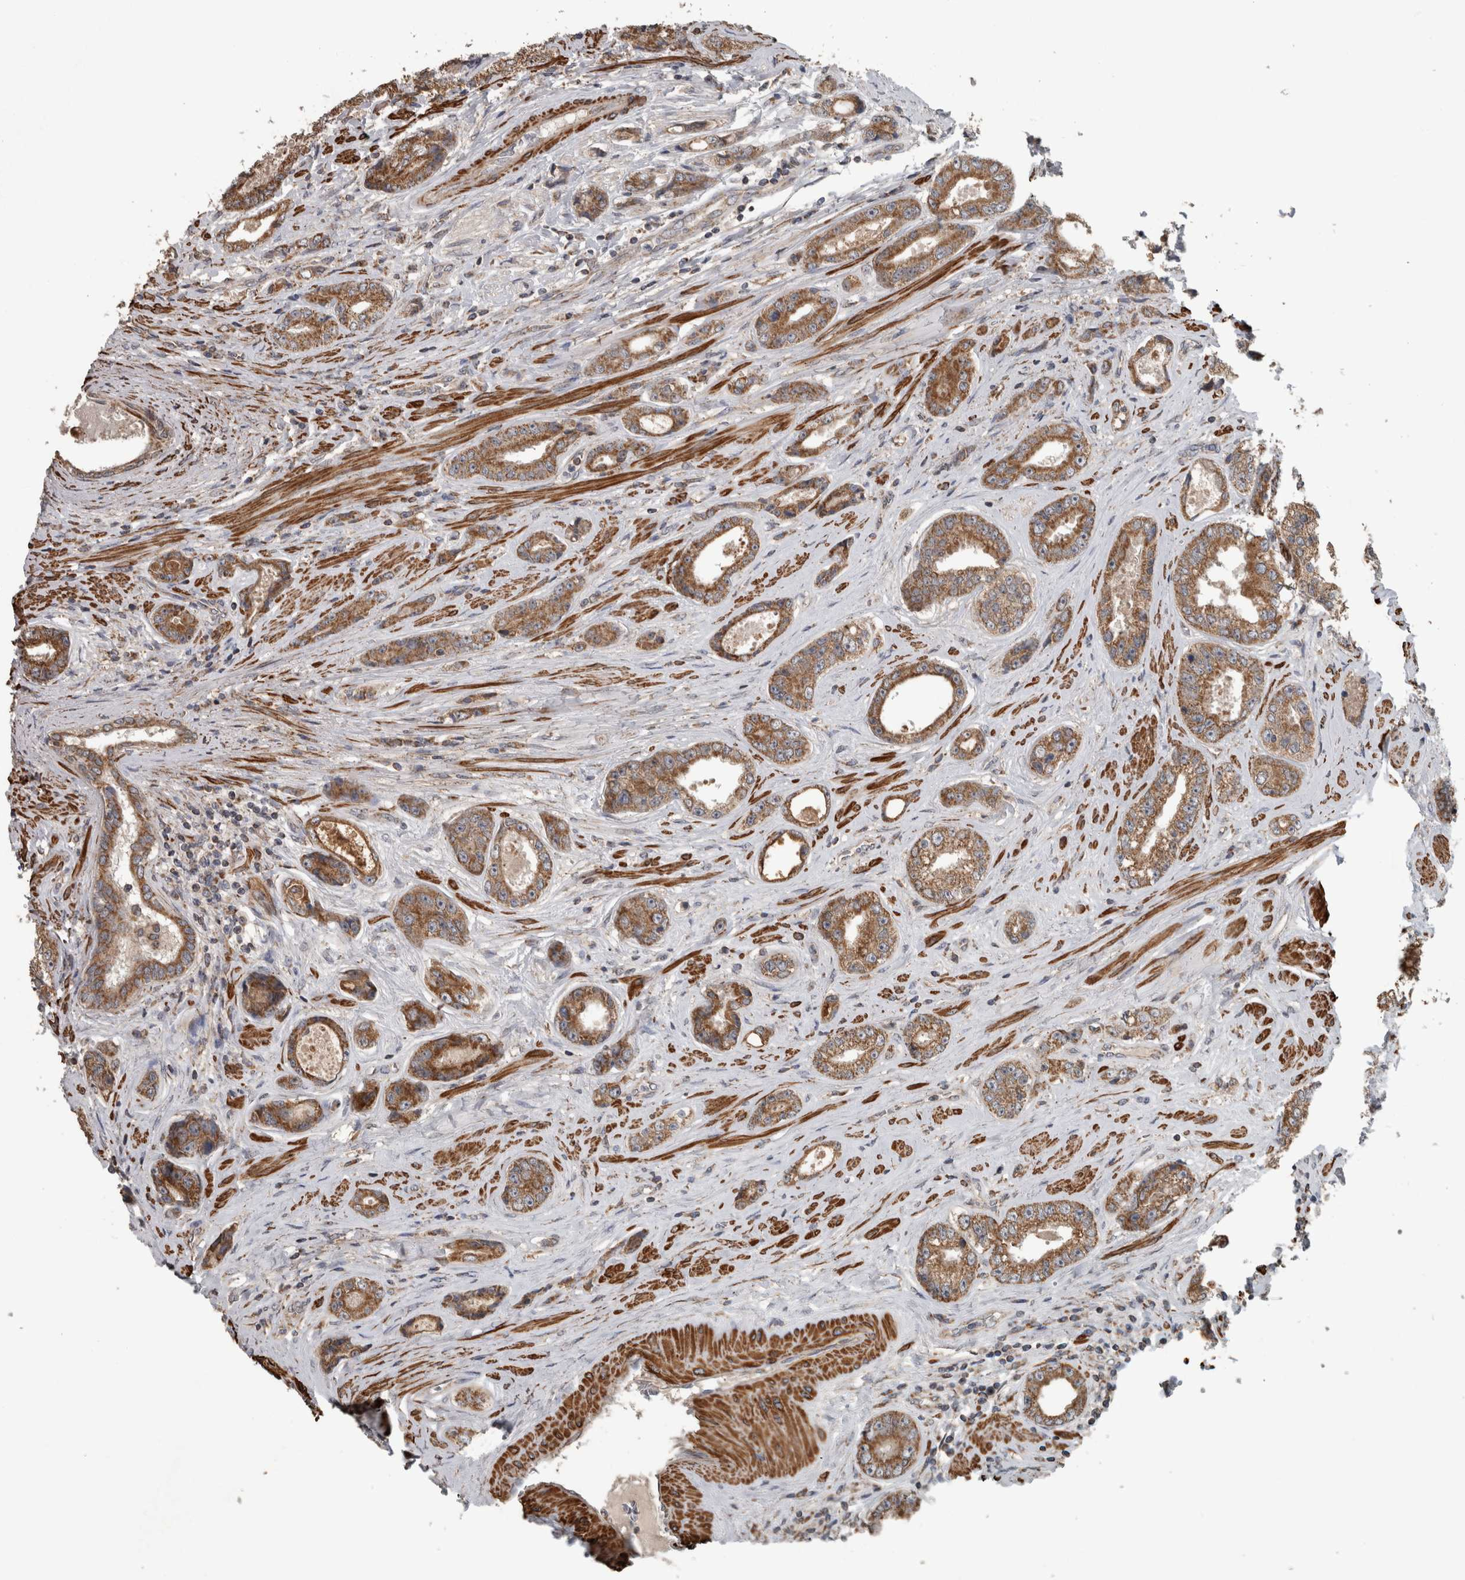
{"staining": {"intensity": "moderate", "quantity": ">75%", "location": "cytoplasmic/membranous"}, "tissue": "prostate cancer", "cell_type": "Tumor cells", "image_type": "cancer", "snomed": [{"axis": "morphology", "description": "Adenocarcinoma, High grade"}, {"axis": "topography", "description": "Prostate"}], "caption": "An image of human prostate cancer stained for a protein demonstrates moderate cytoplasmic/membranous brown staining in tumor cells.", "gene": "ARMC1", "patient": {"sex": "male", "age": 61}}